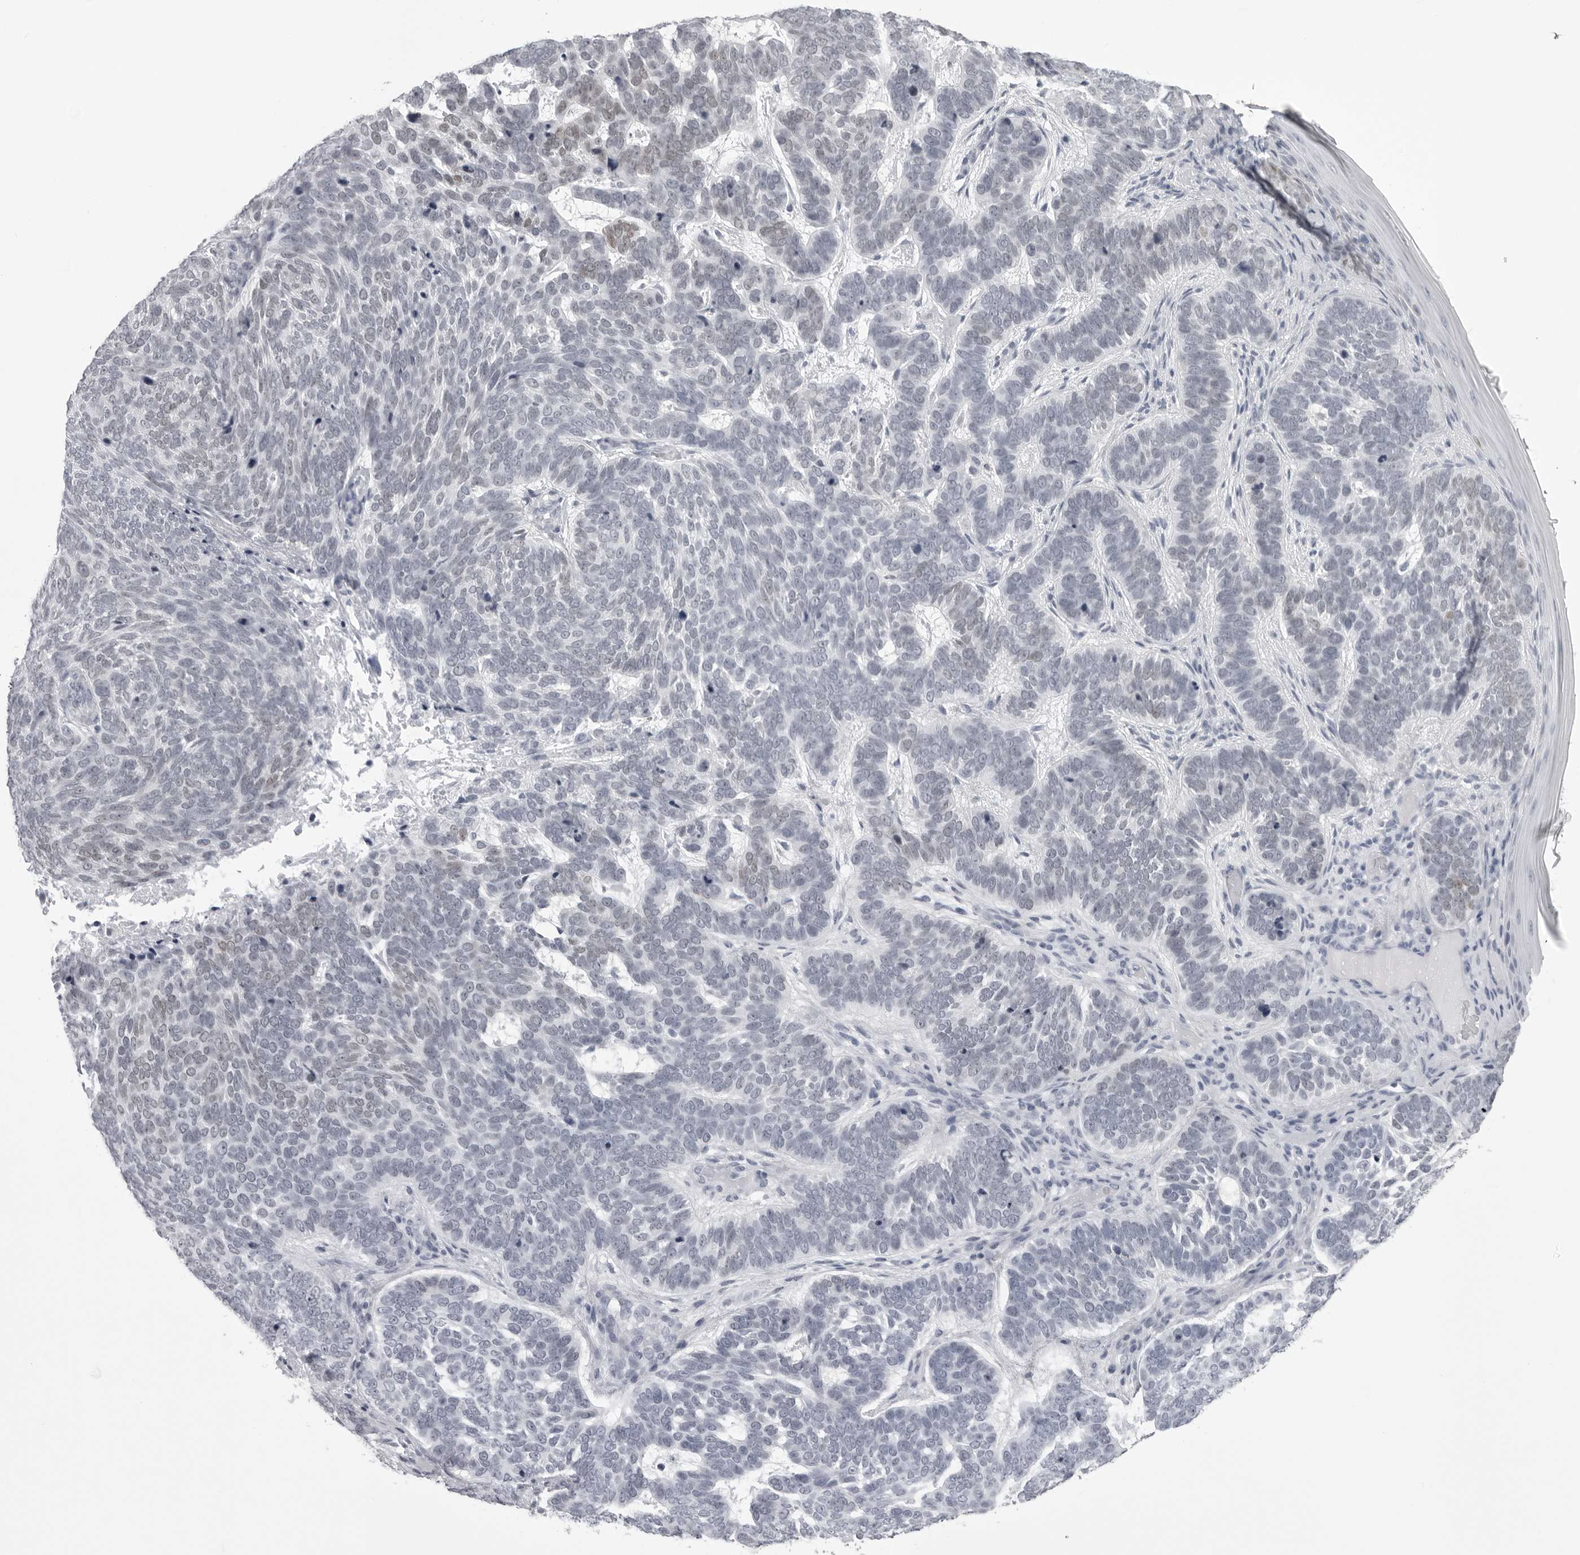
{"staining": {"intensity": "weak", "quantity": "<25%", "location": "nuclear"}, "tissue": "skin cancer", "cell_type": "Tumor cells", "image_type": "cancer", "snomed": [{"axis": "morphology", "description": "Basal cell carcinoma"}, {"axis": "topography", "description": "Skin"}], "caption": "IHC photomicrograph of human skin basal cell carcinoma stained for a protein (brown), which displays no expression in tumor cells. (Immunohistochemistry, brightfield microscopy, high magnification).", "gene": "UROD", "patient": {"sex": "female", "age": 85}}